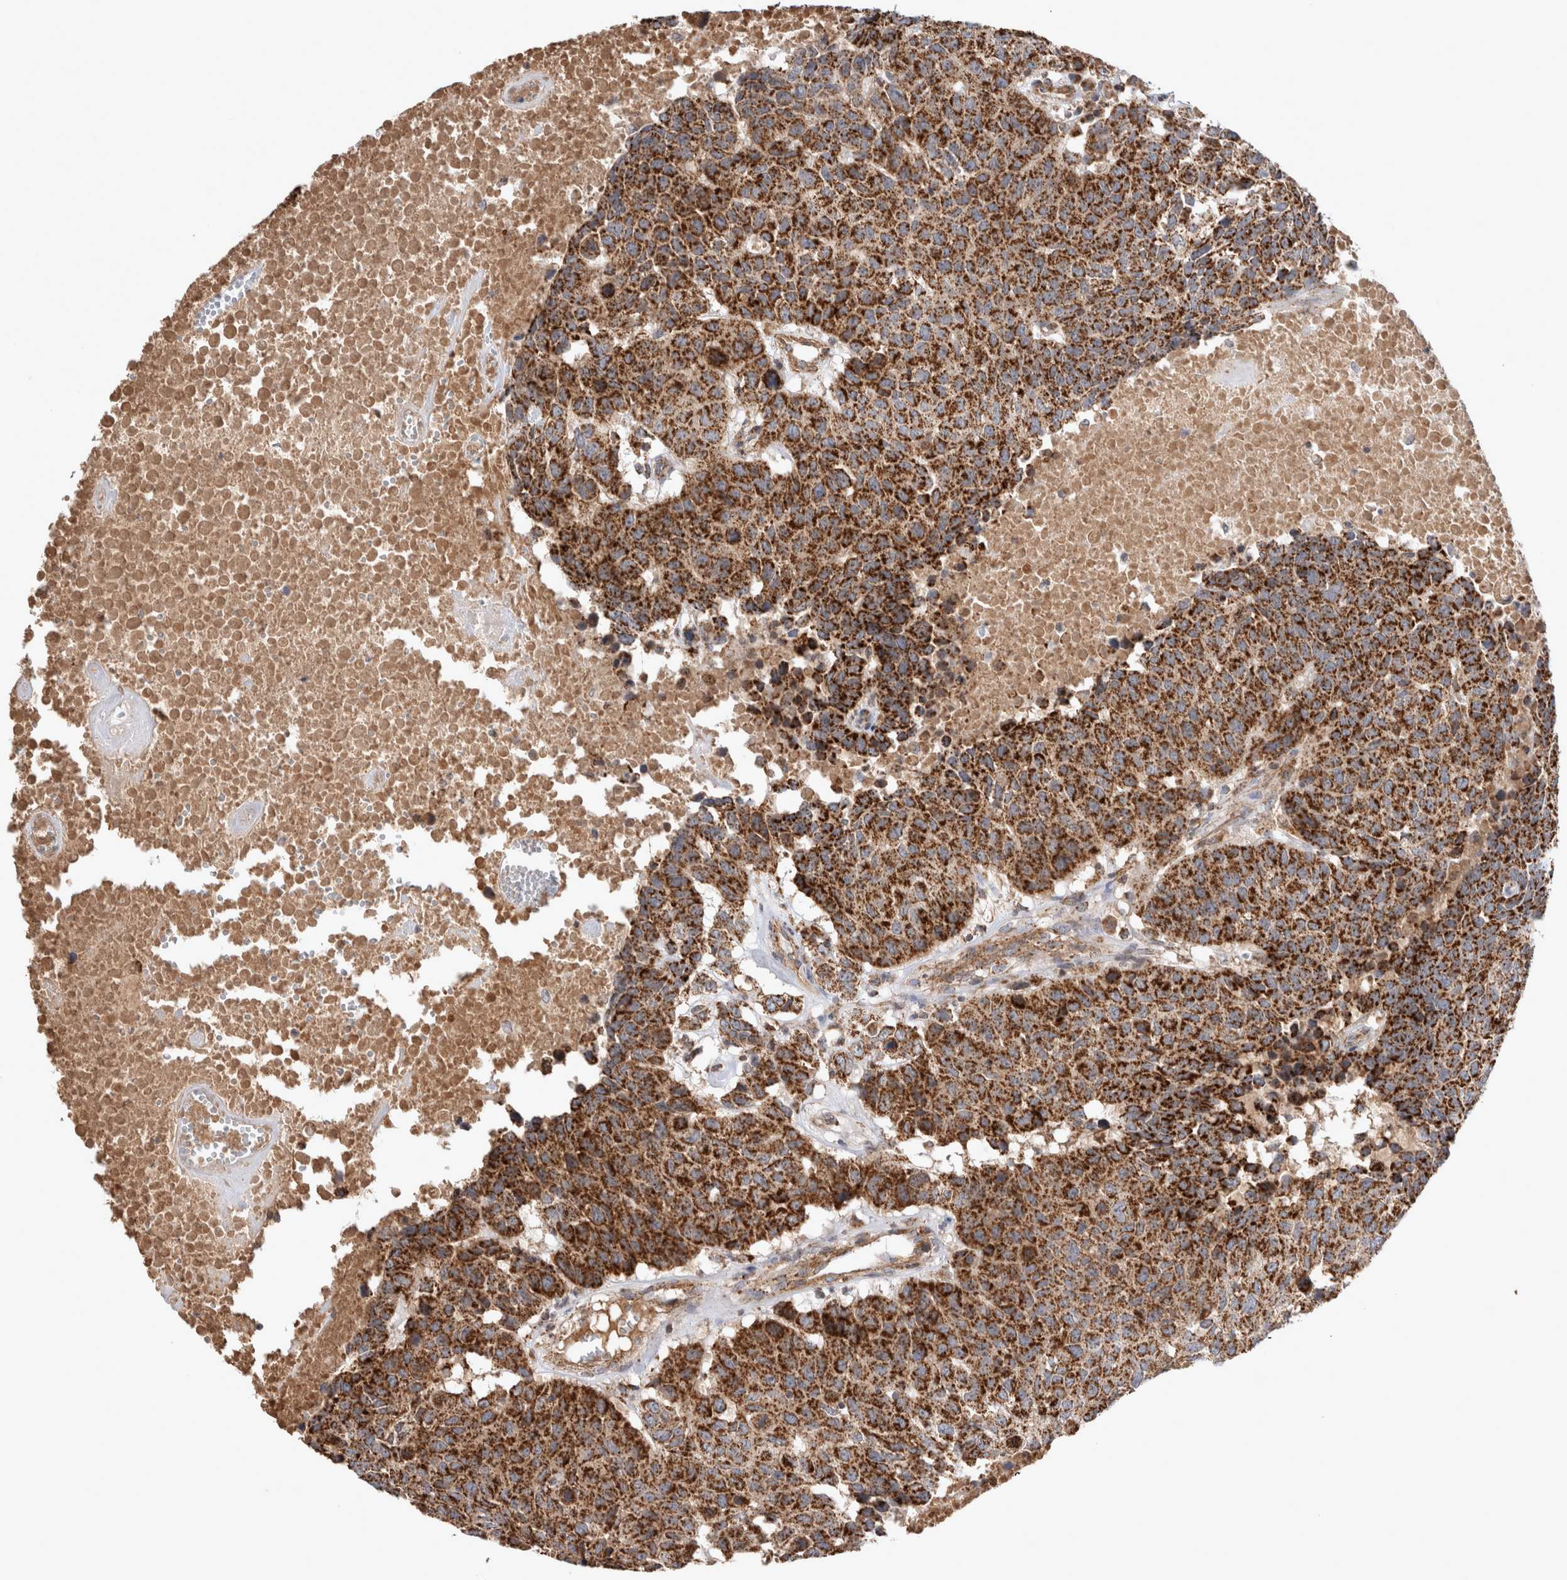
{"staining": {"intensity": "strong", "quantity": ">75%", "location": "cytoplasmic/membranous"}, "tissue": "head and neck cancer", "cell_type": "Tumor cells", "image_type": "cancer", "snomed": [{"axis": "morphology", "description": "Squamous cell carcinoma, NOS"}, {"axis": "topography", "description": "Head-Neck"}], "caption": "Protein staining of head and neck squamous cell carcinoma tissue demonstrates strong cytoplasmic/membranous expression in about >75% of tumor cells.", "gene": "MRPS28", "patient": {"sex": "male", "age": 66}}